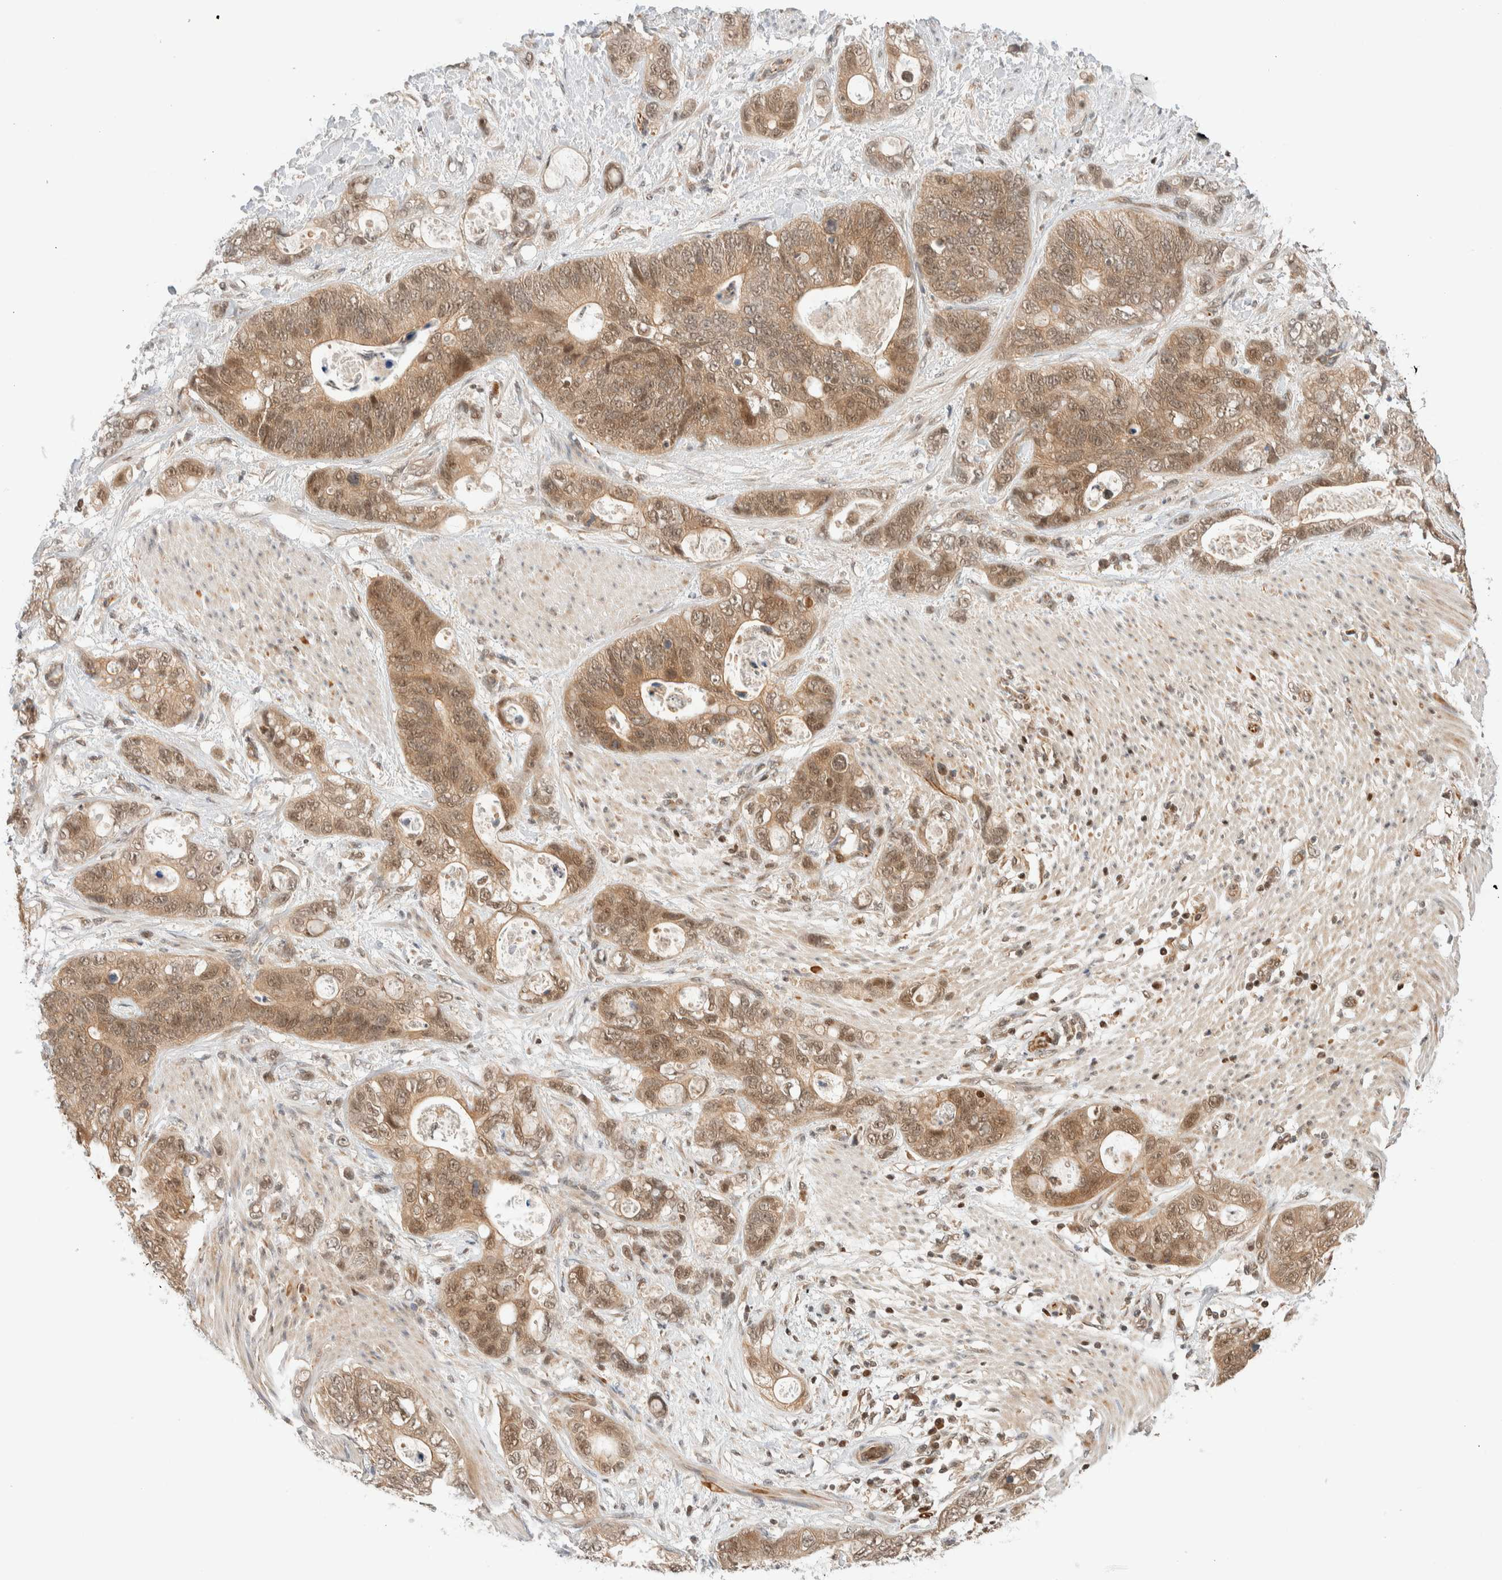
{"staining": {"intensity": "moderate", "quantity": ">75%", "location": "cytoplasmic/membranous,nuclear"}, "tissue": "stomach cancer", "cell_type": "Tumor cells", "image_type": "cancer", "snomed": [{"axis": "morphology", "description": "Normal tissue, NOS"}, {"axis": "morphology", "description": "Adenocarcinoma, NOS"}, {"axis": "topography", "description": "Stomach"}], "caption": "IHC image of neoplastic tissue: human stomach cancer stained using immunohistochemistry (IHC) shows medium levels of moderate protein expression localized specifically in the cytoplasmic/membranous and nuclear of tumor cells, appearing as a cytoplasmic/membranous and nuclear brown color.", "gene": "C8orf76", "patient": {"sex": "female", "age": 89}}